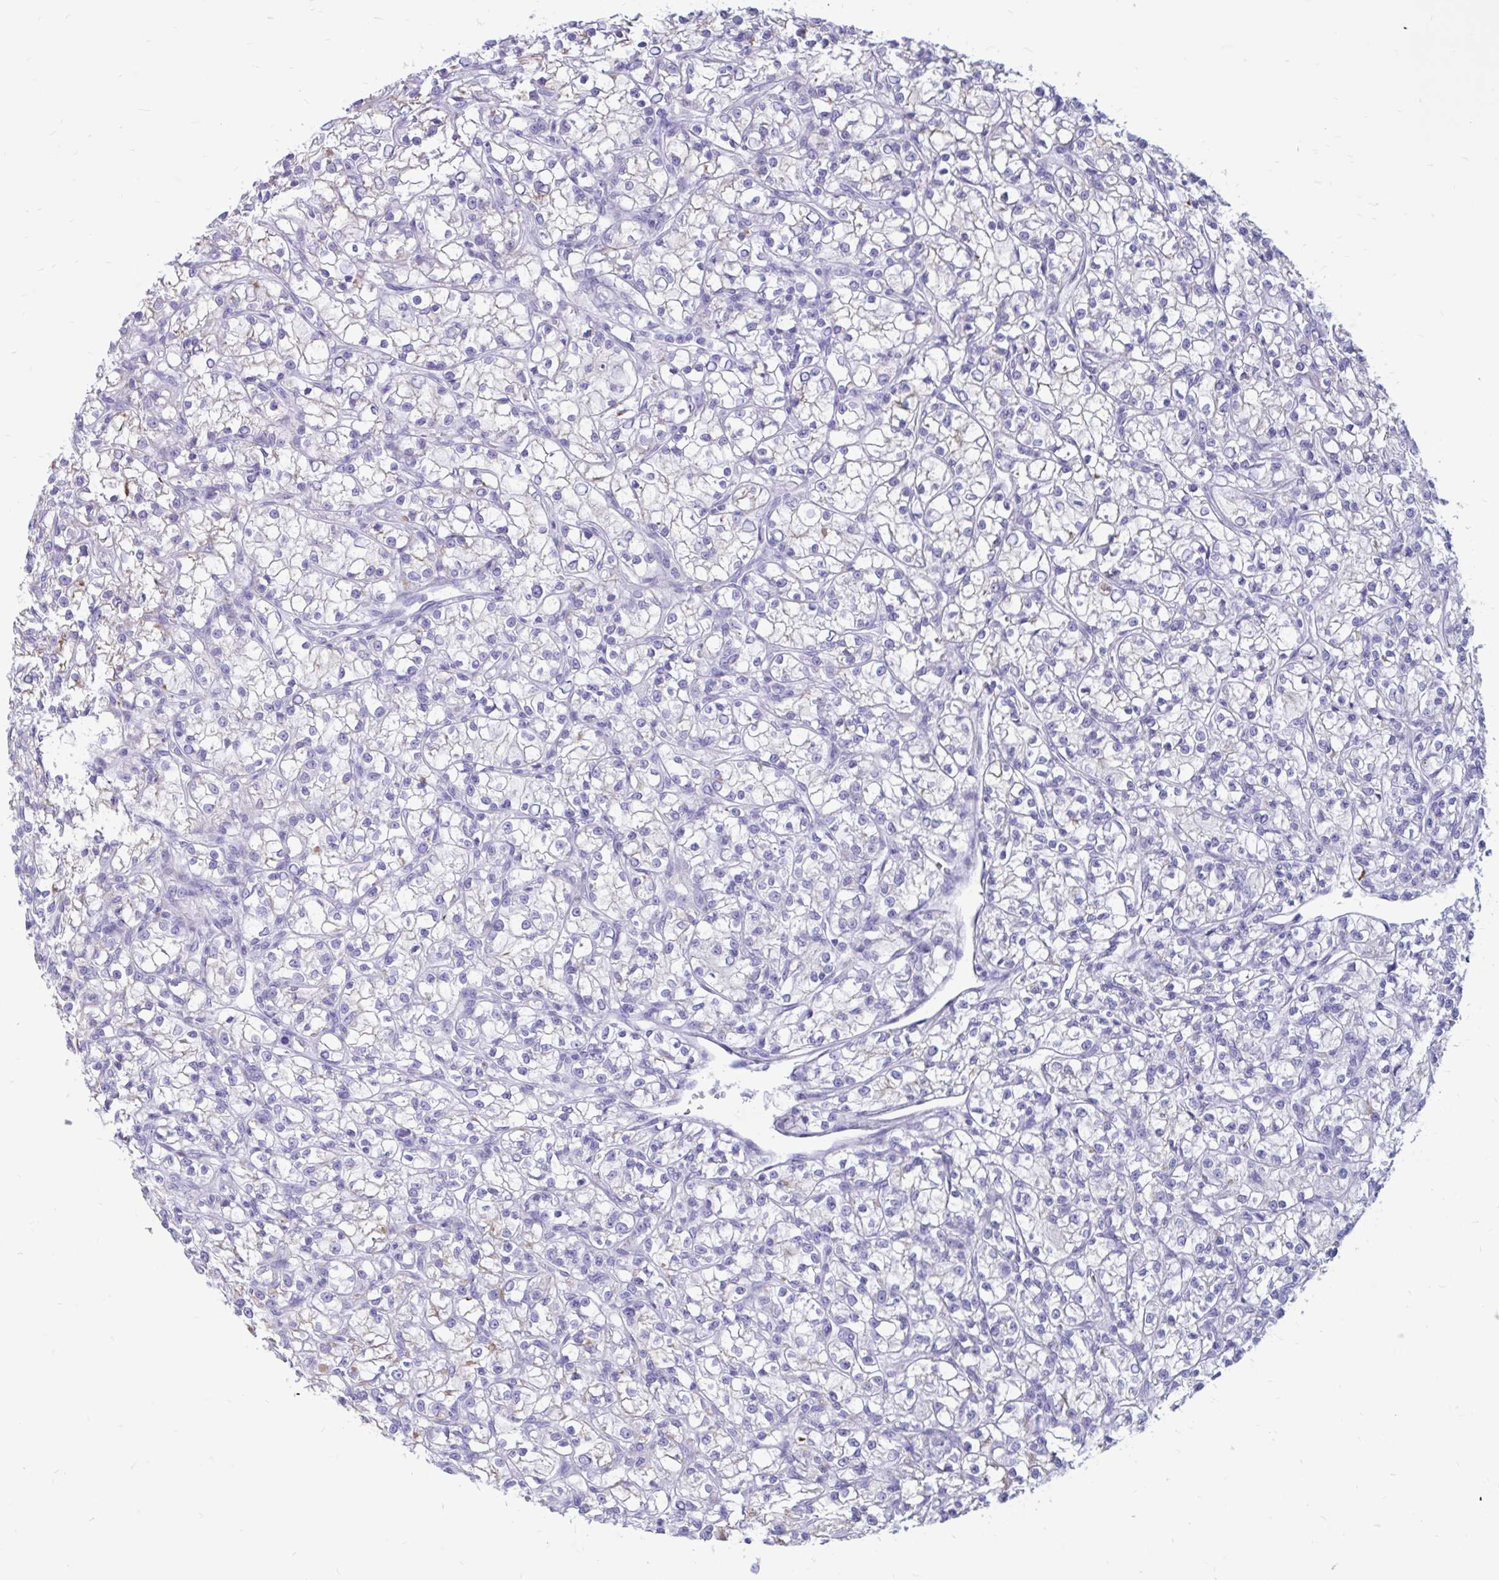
{"staining": {"intensity": "negative", "quantity": "none", "location": "none"}, "tissue": "renal cancer", "cell_type": "Tumor cells", "image_type": "cancer", "snomed": [{"axis": "morphology", "description": "Adenocarcinoma, NOS"}, {"axis": "topography", "description": "Kidney"}], "caption": "IHC of human renal adenocarcinoma demonstrates no staining in tumor cells.", "gene": "IGSF5", "patient": {"sex": "female", "age": 59}}